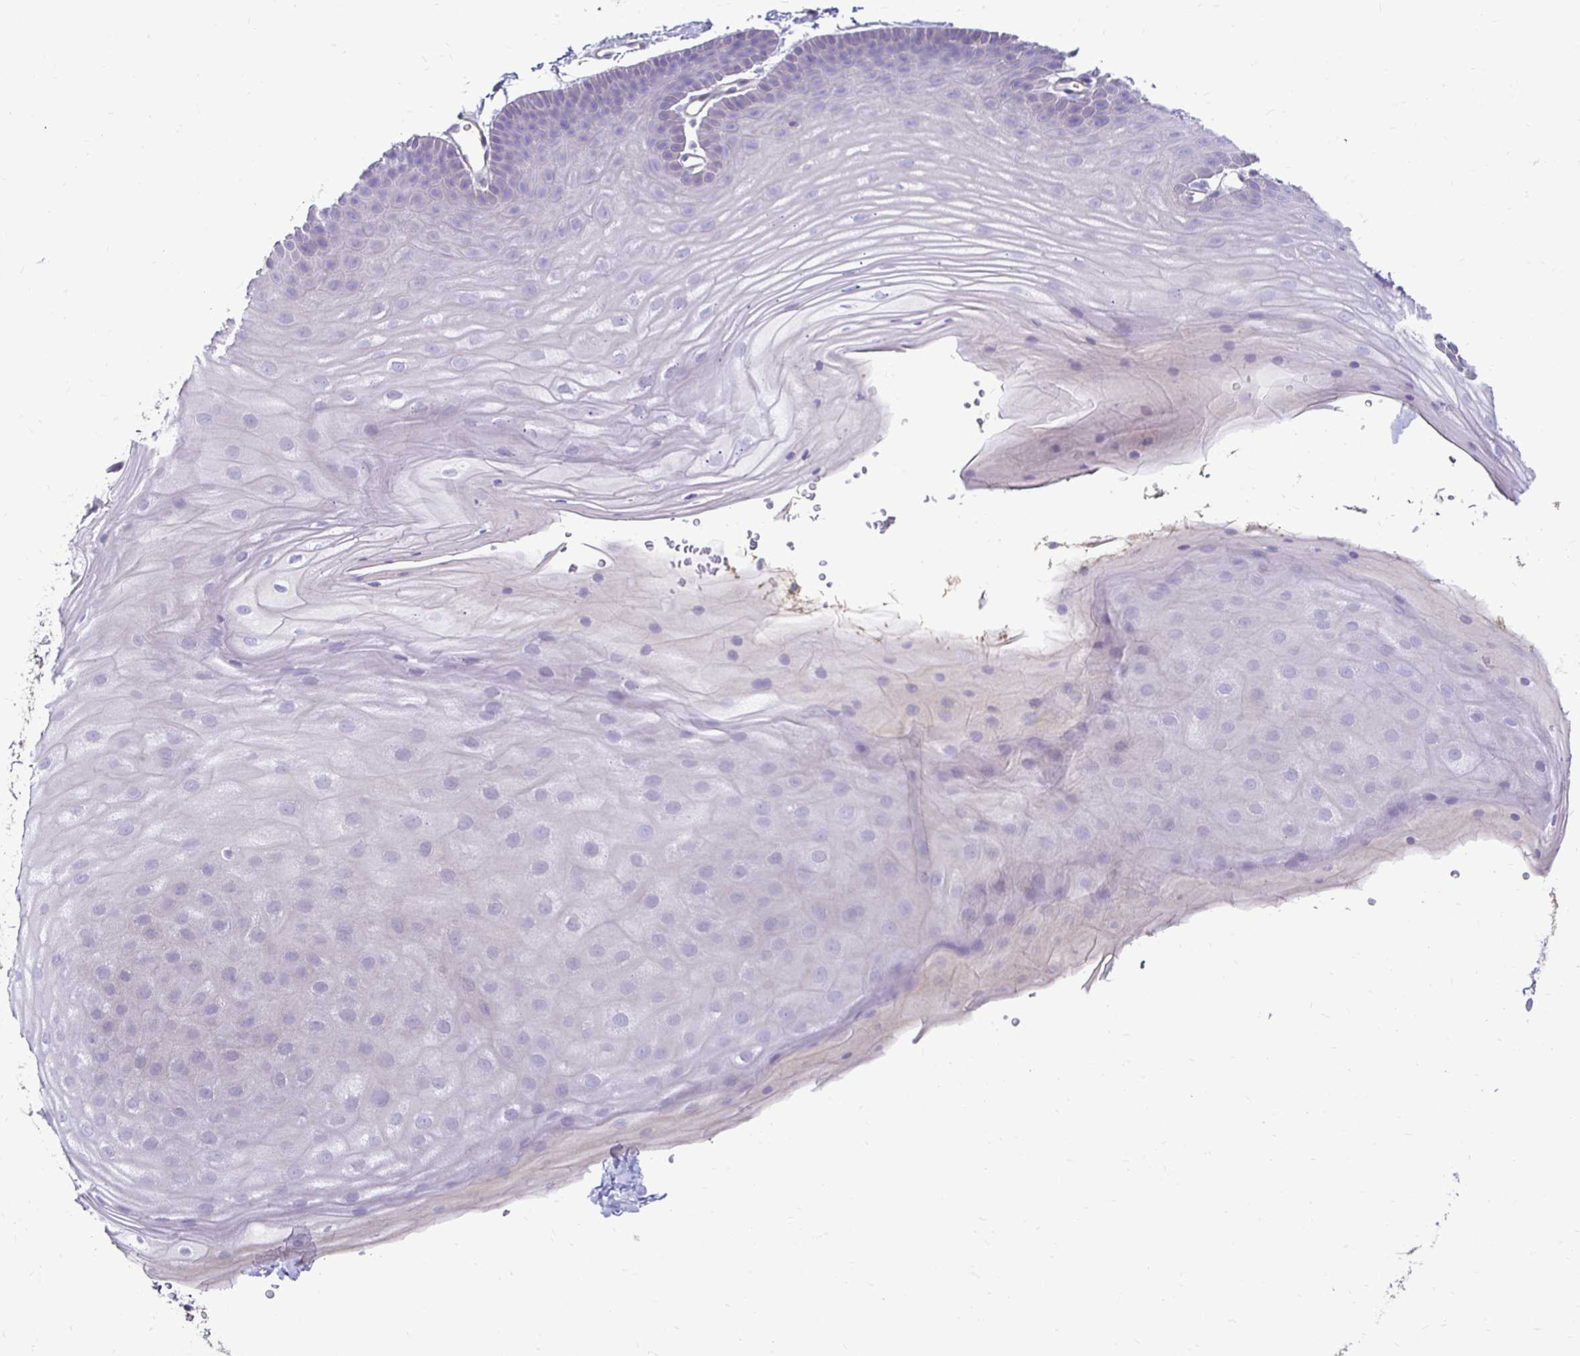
{"staining": {"intensity": "negative", "quantity": "none", "location": "none"}, "tissue": "skin", "cell_type": "Epidermal cells", "image_type": "normal", "snomed": [{"axis": "morphology", "description": "Normal tissue, NOS"}, {"axis": "topography", "description": "Anal"}], "caption": "This is a micrograph of IHC staining of normal skin, which shows no staining in epidermal cells.", "gene": "AKAP6", "patient": {"sex": "male", "age": 53}}